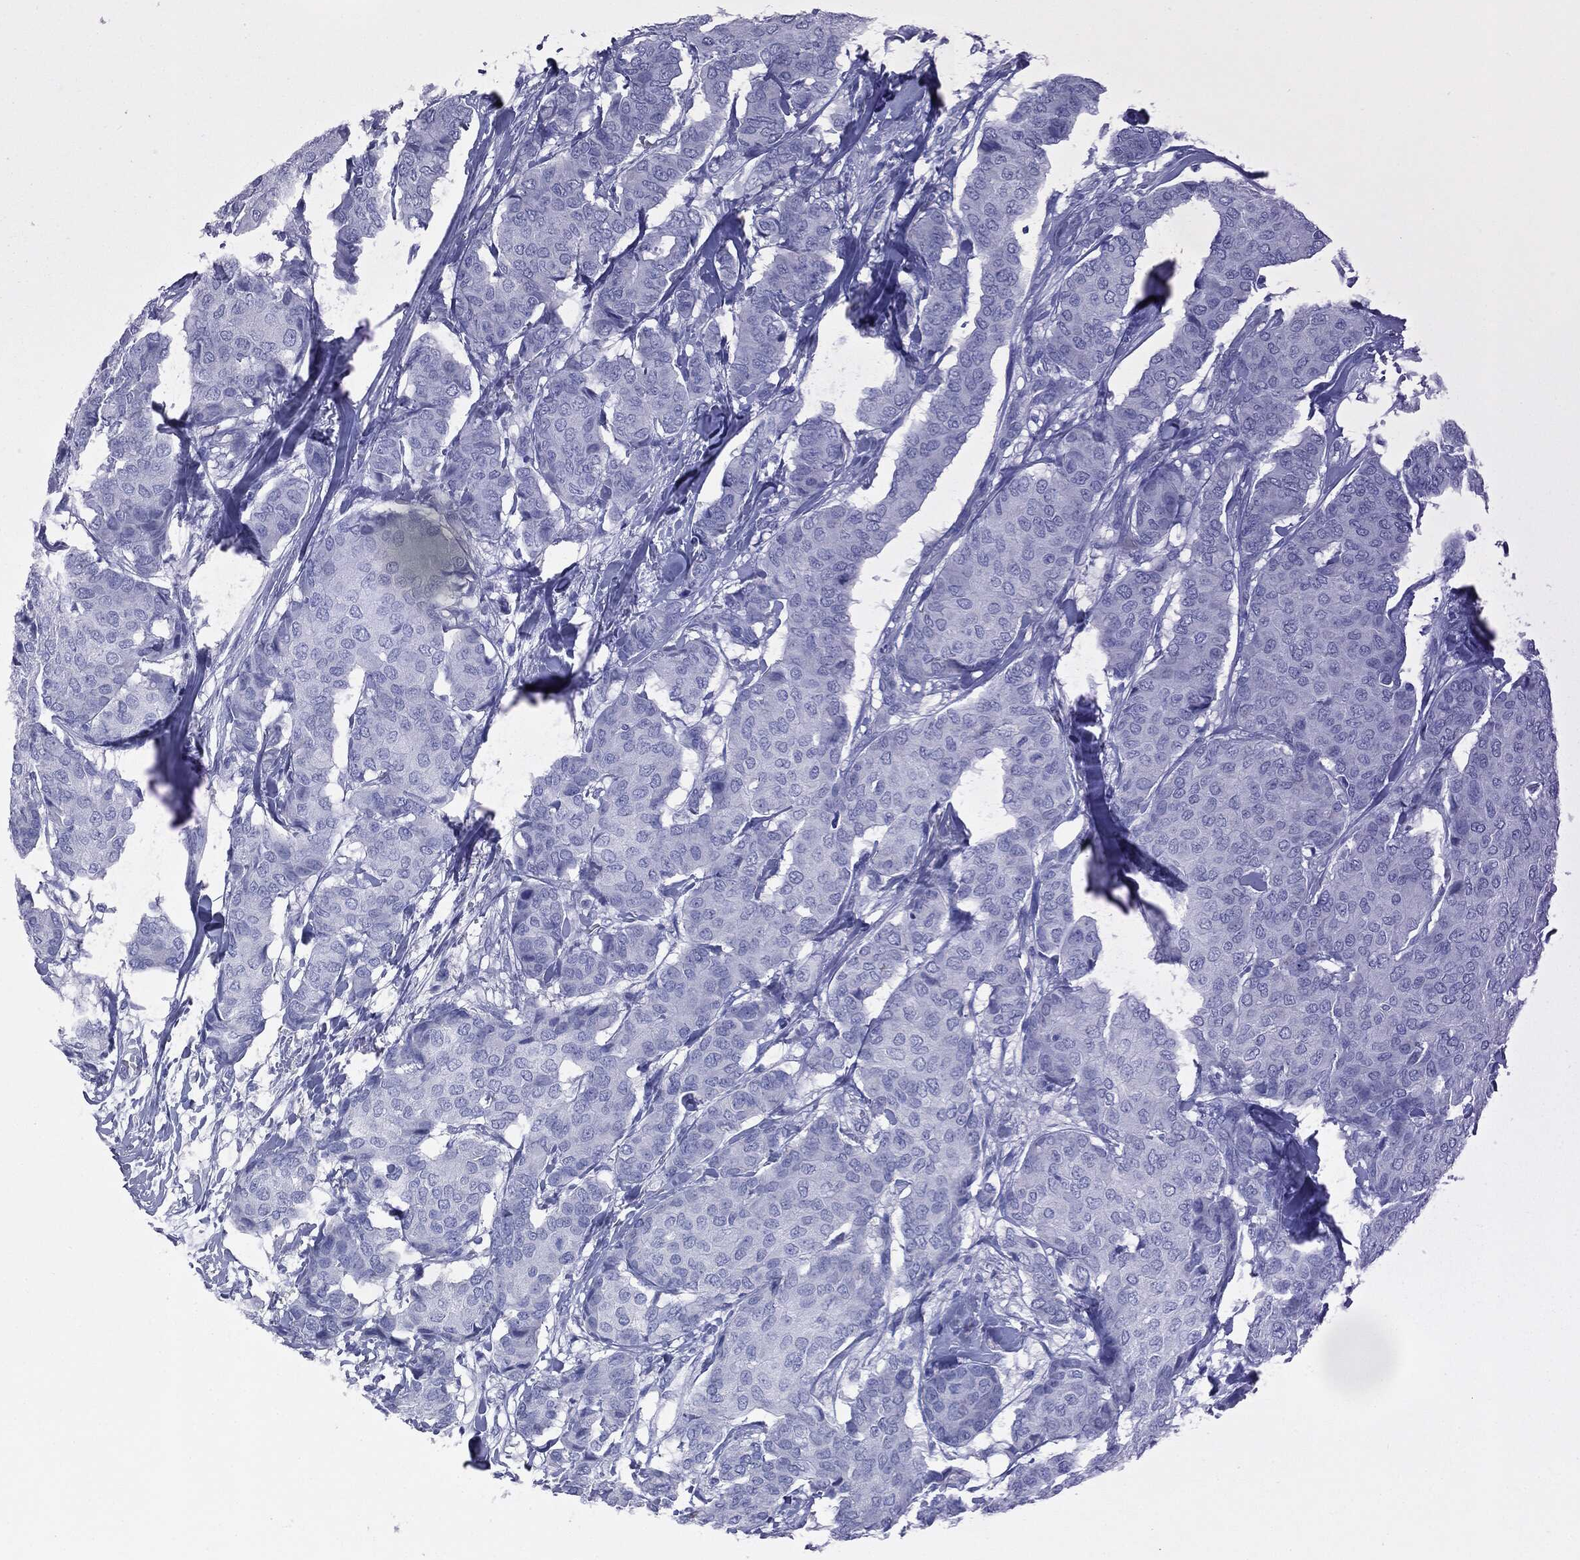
{"staining": {"intensity": "negative", "quantity": "none", "location": "none"}, "tissue": "breast cancer", "cell_type": "Tumor cells", "image_type": "cancer", "snomed": [{"axis": "morphology", "description": "Duct carcinoma"}, {"axis": "topography", "description": "Breast"}], "caption": "An IHC micrograph of breast cancer (infiltrating ductal carcinoma) is shown. There is no staining in tumor cells of breast cancer (infiltrating ductal carcinoma).", "gene": "ATP2A1", "patient": {"sex": "female", "age": 75}}